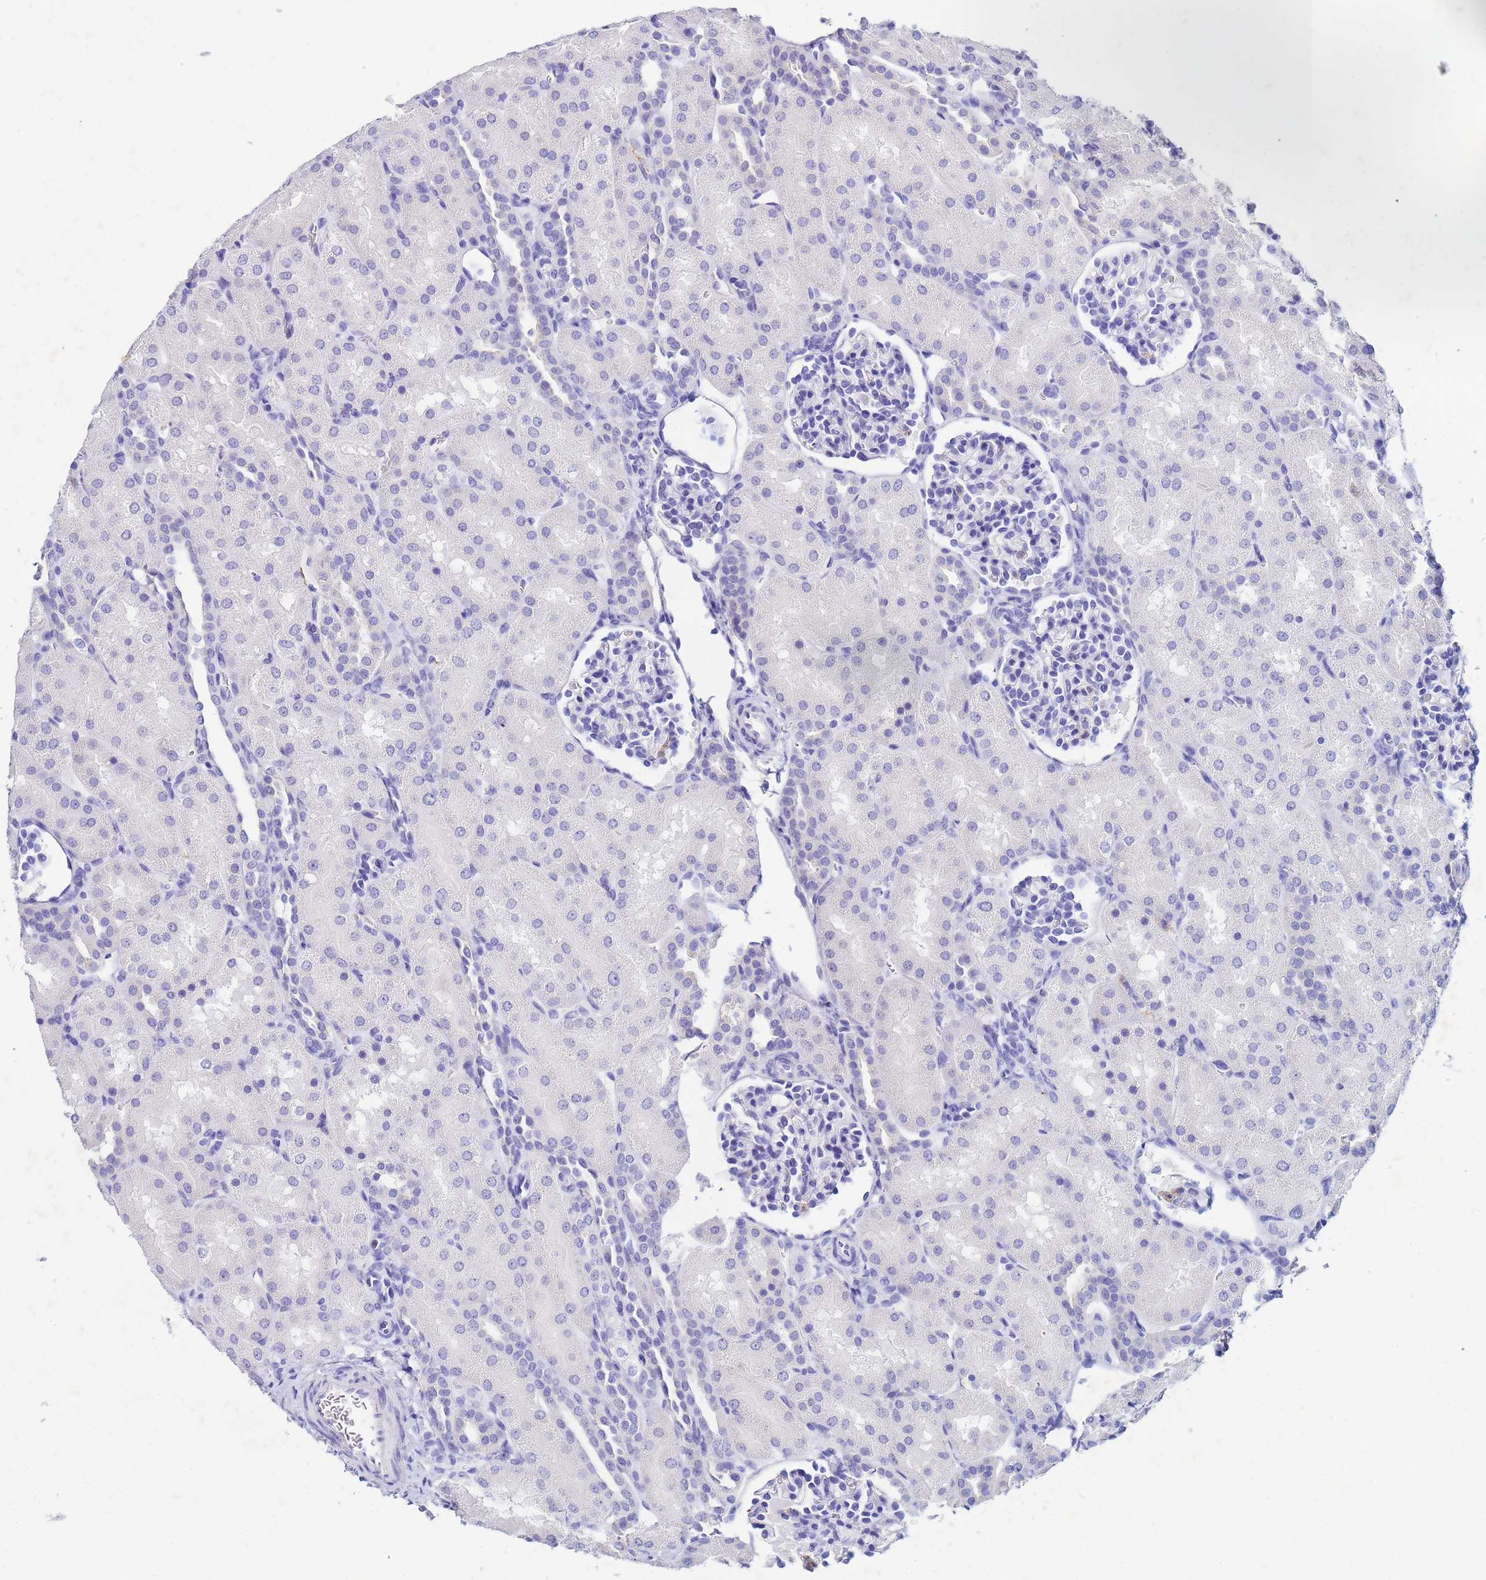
{"staining": {"intensity": "negative", "quantity": "none", "location": "none"}, "tissue": "kidney", "cell_type": "Cells in glomeruli", "image_type": "normal", "snomed": [{"axis": "morphology", "description": "Normal tissue, NOS"}, {"axis": "topography", "description": "Kidney"}], "caption": "IHC photomicrograph of benign human kidney stained for a protein (brown), which displays no expression in cells in glomeruli.", "gene": "CSTB", "patient": {"sex": "male", "age": 1}}